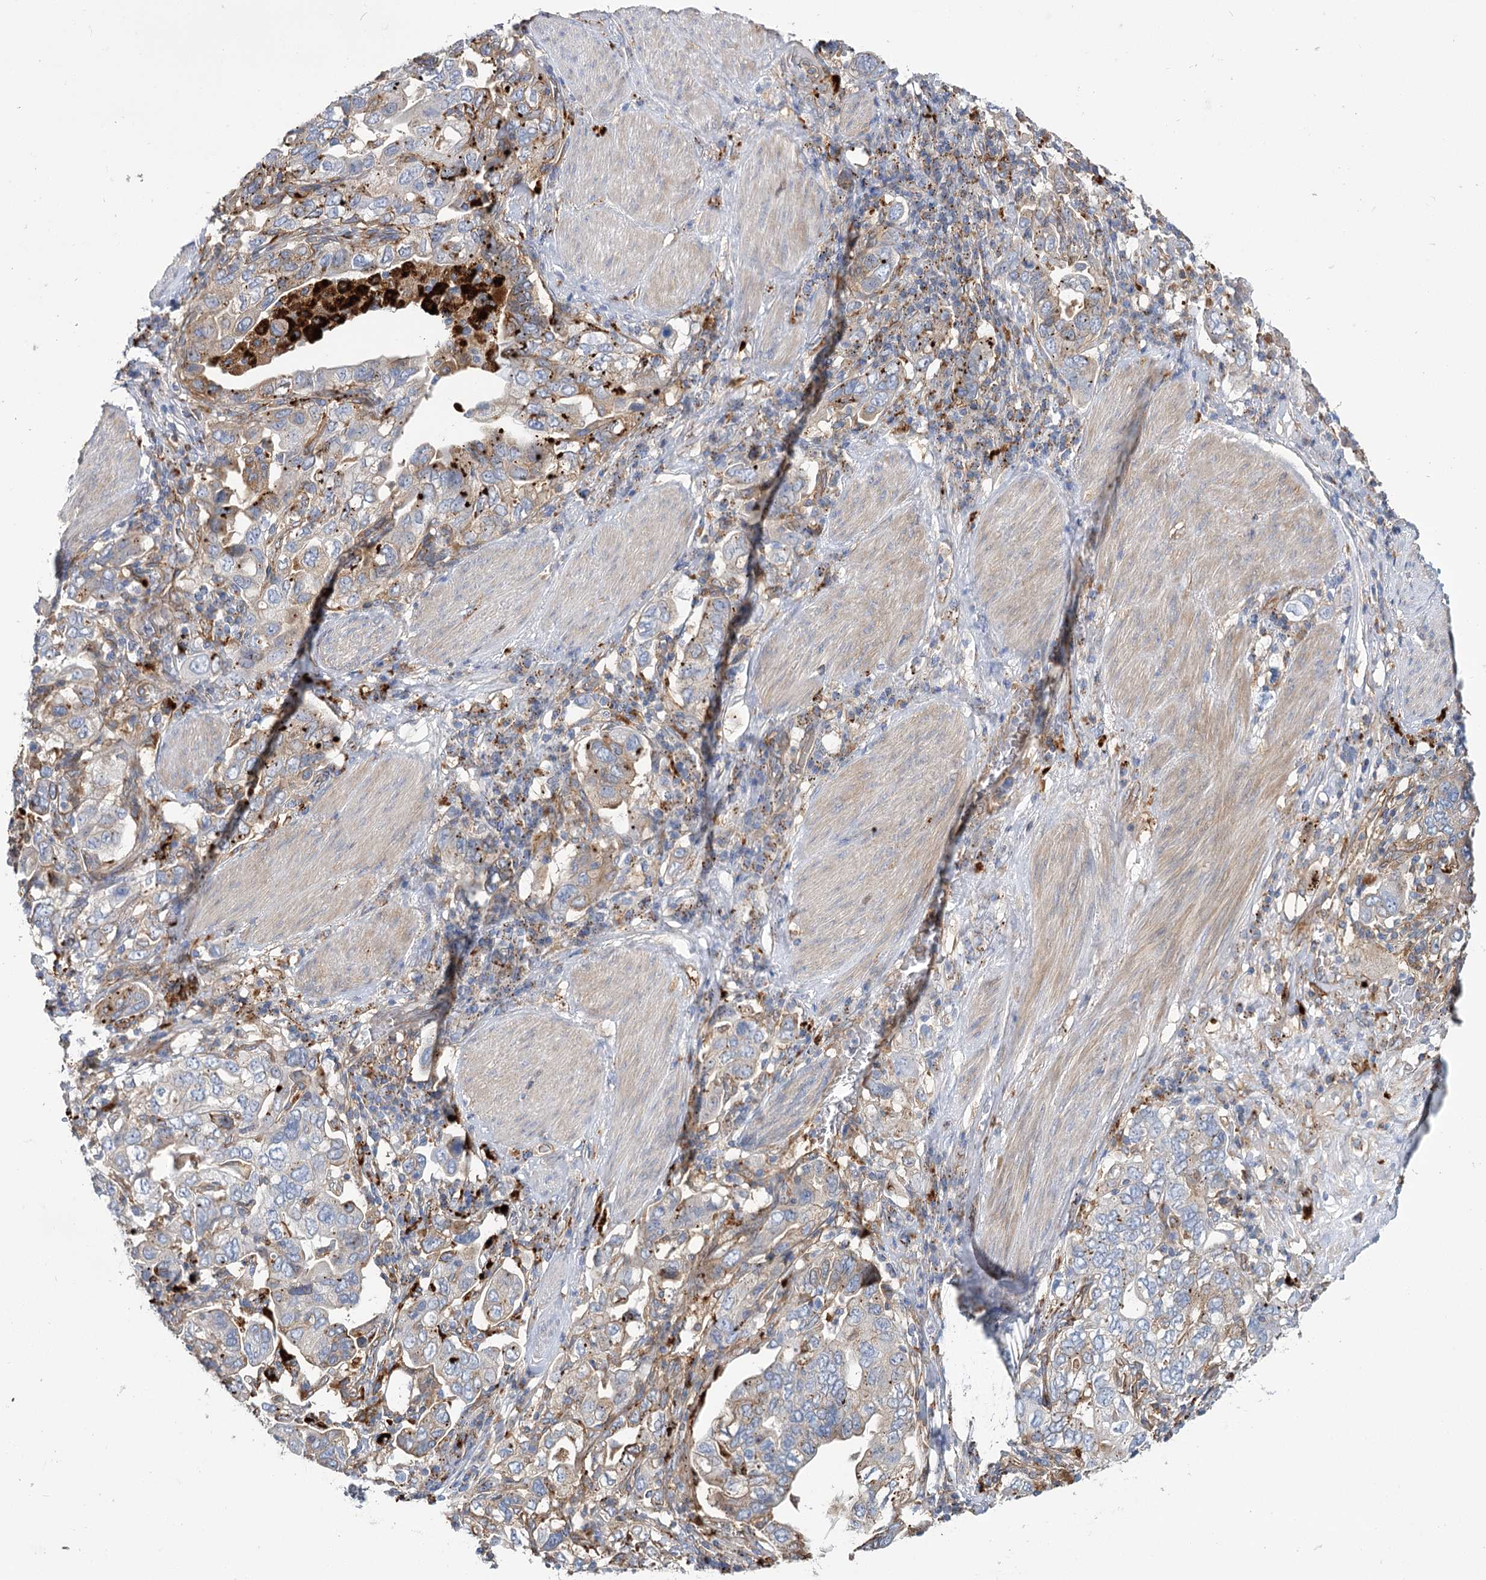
{"staining": {"intensity": "weak", "quantity": "25%-75%", "location": "cytoplasmic/membranous"}, "tissue": "stomach cancer", "cell_type": "Tumor cells", "image_type": "cancer", "snomed": [{"axis": "morphology", "description": "Adenocarcinoma, NOS"}, {"axis": "topography", "description": "Stomach, upper"}], "caption": "Immunohistochemical staining of stomach adenocarcinoma demonstrates weak cytoplasmic/membranous protein positivity in approximately 25%-75% of tumor cells.", "gene": "GUSB", "patient": {"sex": "male", "age": 62}}